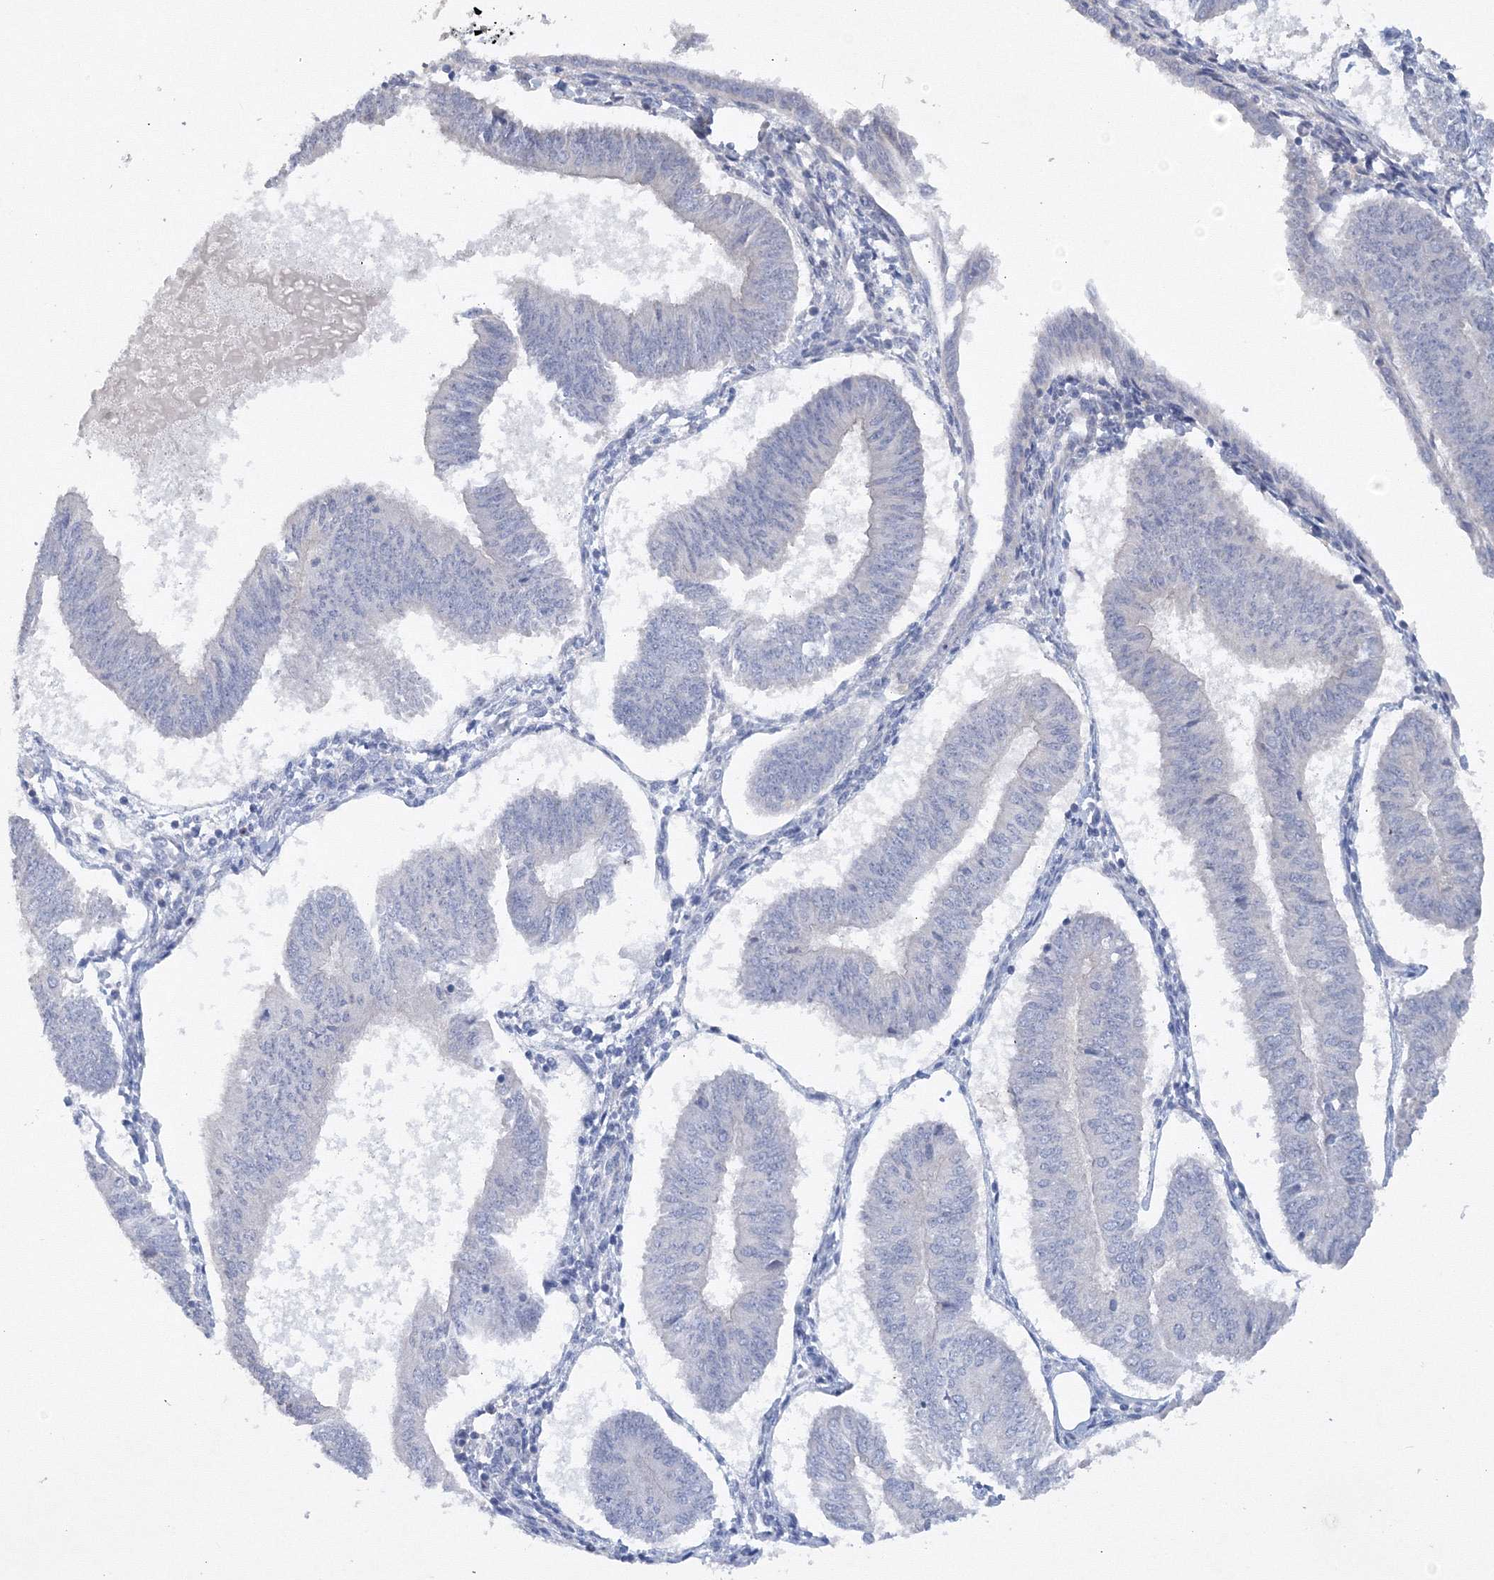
{"staining": {"intensity": "negative", "quantity": "none", "location": "none"}, "tissue": "endometrial cancer", "cell_type": "Tumor cells", "image_type": "cancer", "snomed": [{"axis": "morphology", "description": "Adenocarcinoma, NOS"}, {"axis": "topography", "description": "Endometrium"}], "caption": "A high-resolution histopathology image shows immunohistochemistry (IHC) staining of endometrial cancer (adenocarcinoma), which reveals no significant positivity in tumor cells.", "gene": "OSBPL6", "patient": {"sex": "female", "age": 58}}